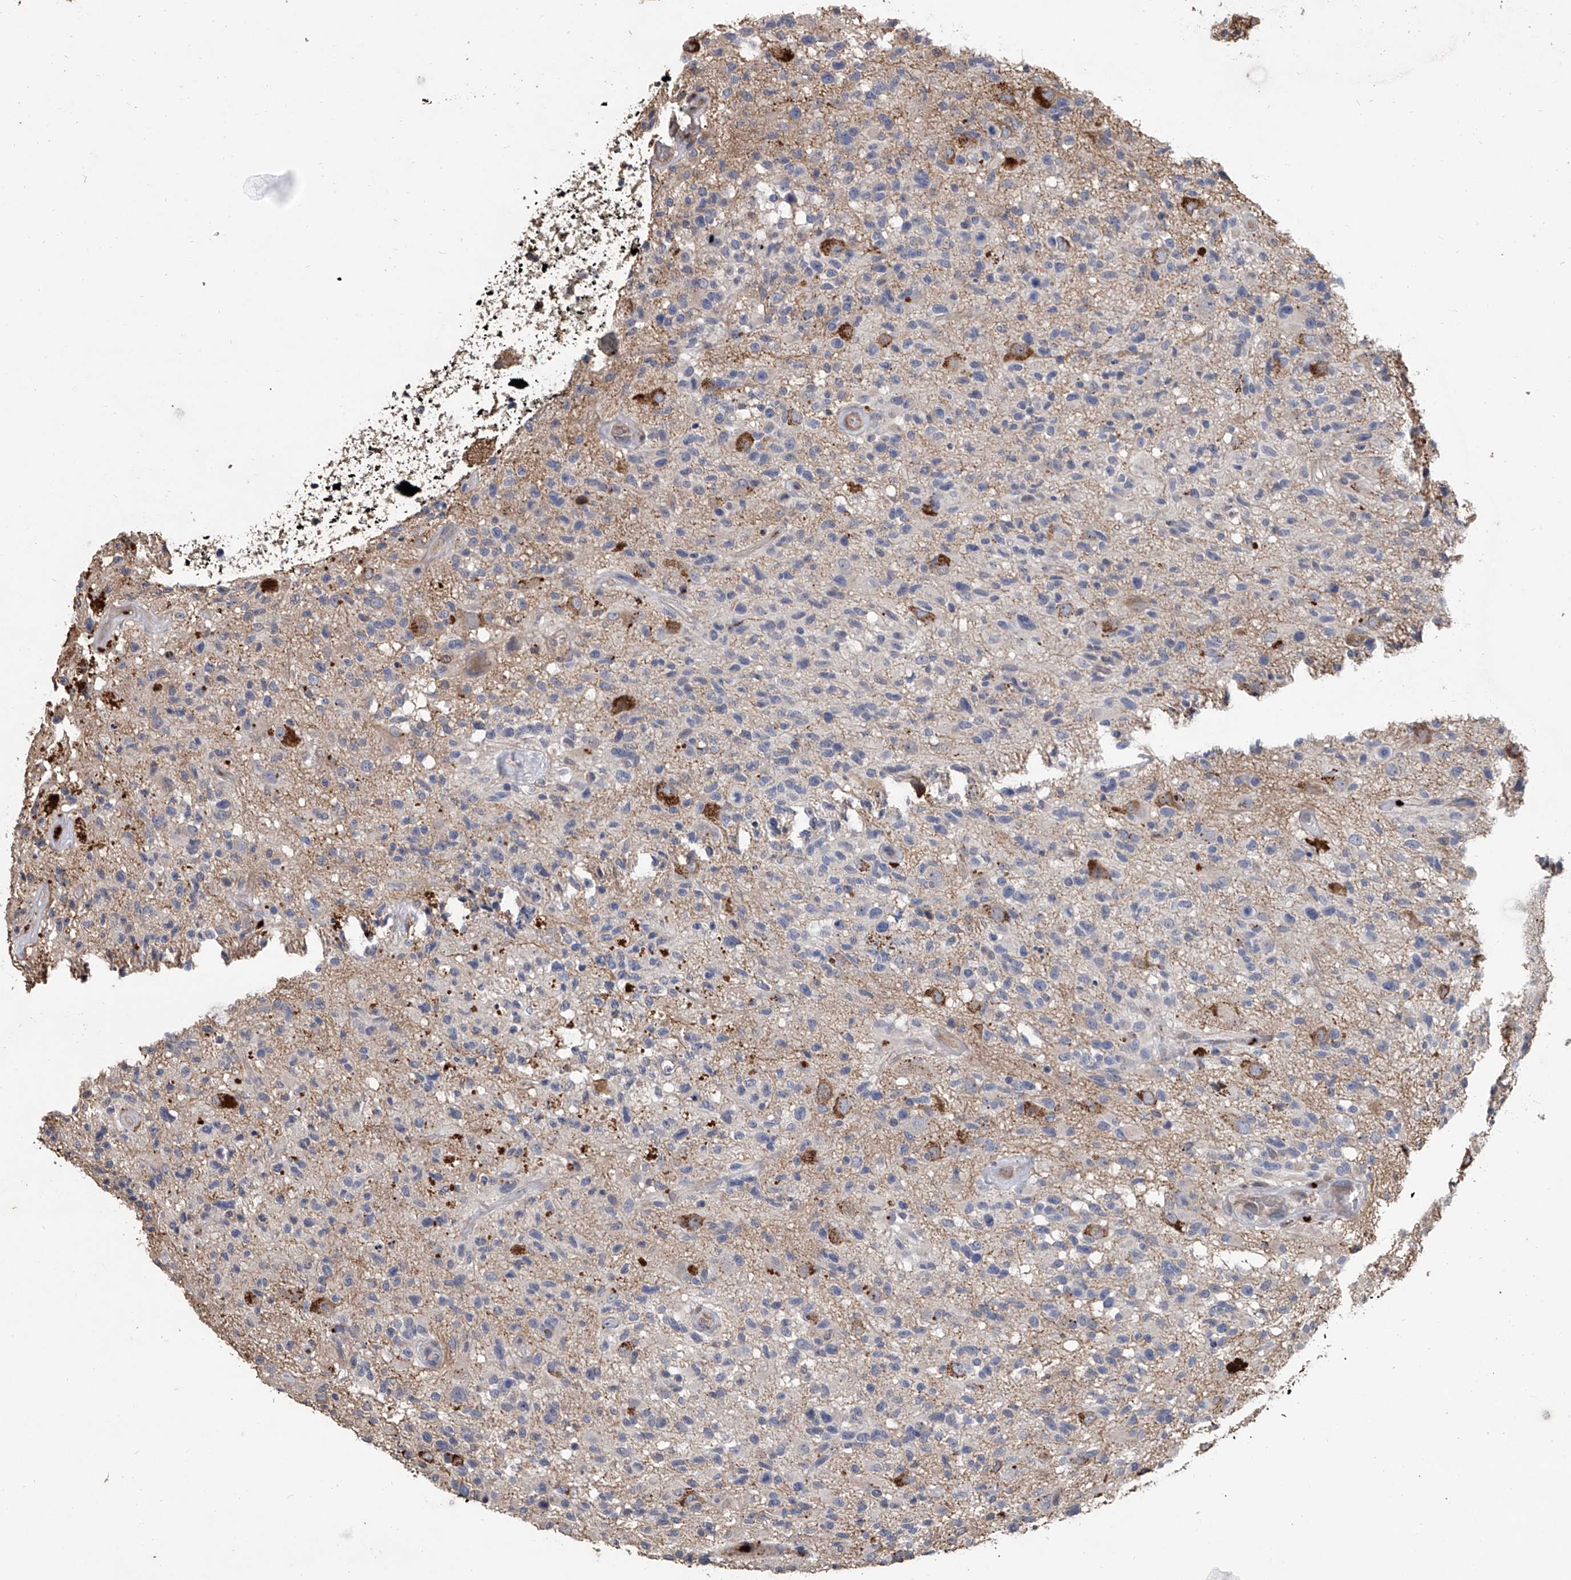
{"staining": {"intensity": "negative", "quantity": "none", "location": "none"}, "tissue": "glioma", "cell_type": "Tumor cells", "image_type": "cancer", "snomed": [{"axis": "morphology", "description": "Glioma, malignant, High grade"}, {"axis": "morphology", "description": "Glioblastoma, NOS"}, {"axis": "topography", "description": "Brain"}], "caption": "A histopathology image of human malignant high-grade glioma is negative for staining in tumor cells.", "gene": "DOCK9", "patient": {"sex": "male", "age": 60}}